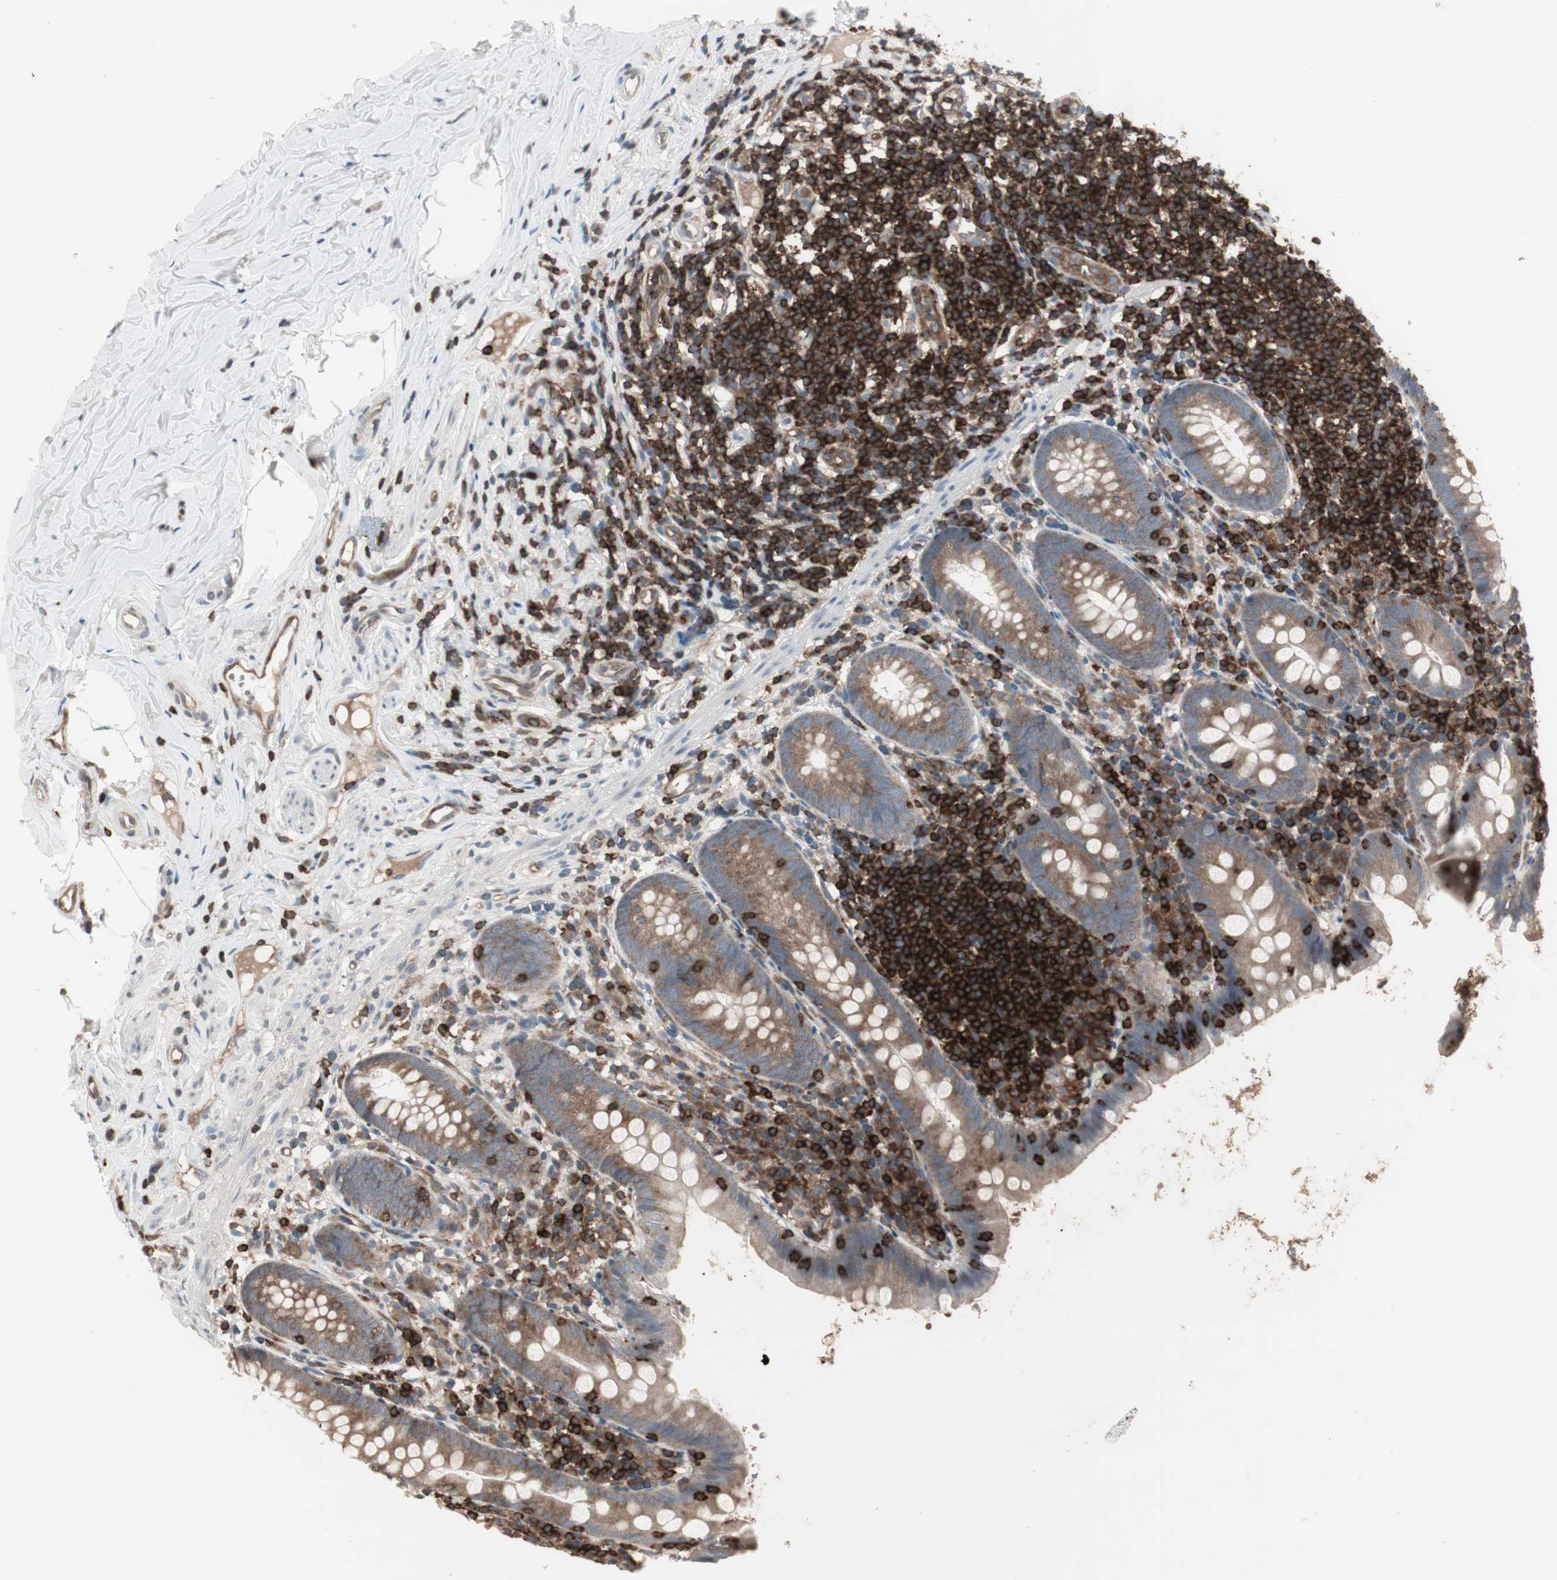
{"staining": {"intensity": "weak", "quantity": "25%-75%", "location": "cytoplasmic/membranous"}, "tissue": "appendix", "cell_type": "Glandular cells", "image_type": "normal", "snomed": [{"axis": "morphology", "description": "Normal tissue, NOS"}, {"axis": "topography", "description": "Appendix"}], "caption": "About 25%-75% of glandular cells in benign appendix demonstrate weak cytoplasmic/membranous protein positivity as visualized by brown immunohistochemical staining.", "gene": "ARHGEF1", "patient": {"sex": "male", "age": 52}}